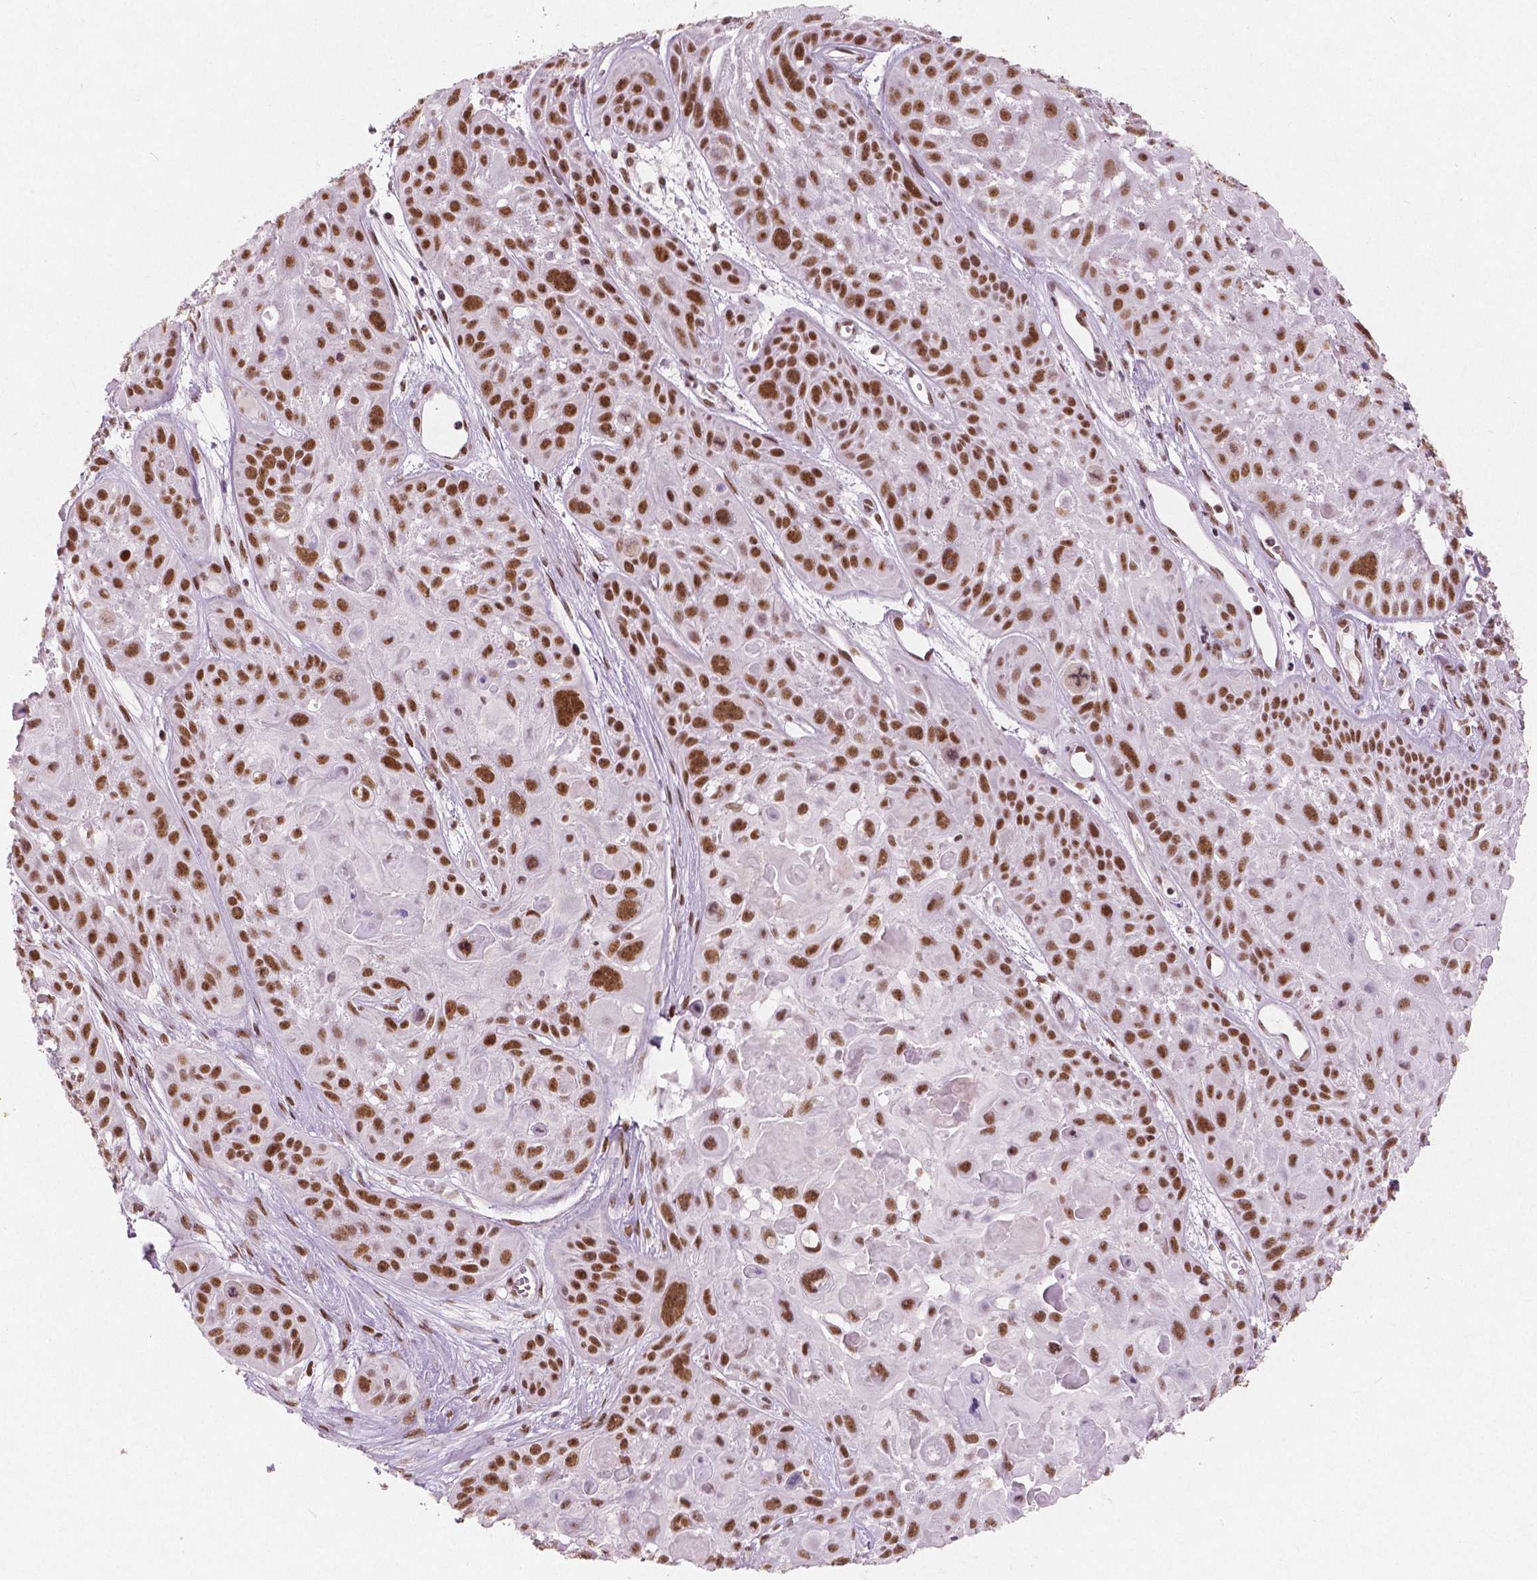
{"staining": {"intensity": "strong", "quantity": ">75%", "location": "nuclear"}, "tissue": "skin cancer", "cell_type": "Tumor cells", "image_type": "cancer", "snomed": [{"axis": "morphology", "description": "Squamous cell carcinoma, NOS"}, {"axis": "topography", "description": "Skin"}, {"axis": "topography", "description": "Anal"}], "caption": "Protein analysis of skin squamous cell carcinoma tissue demonstrates strong nuclear expression in about >75% of tumor cells.", "gene": "BRD4", "patient": {"sex": "female", "age": 75}}